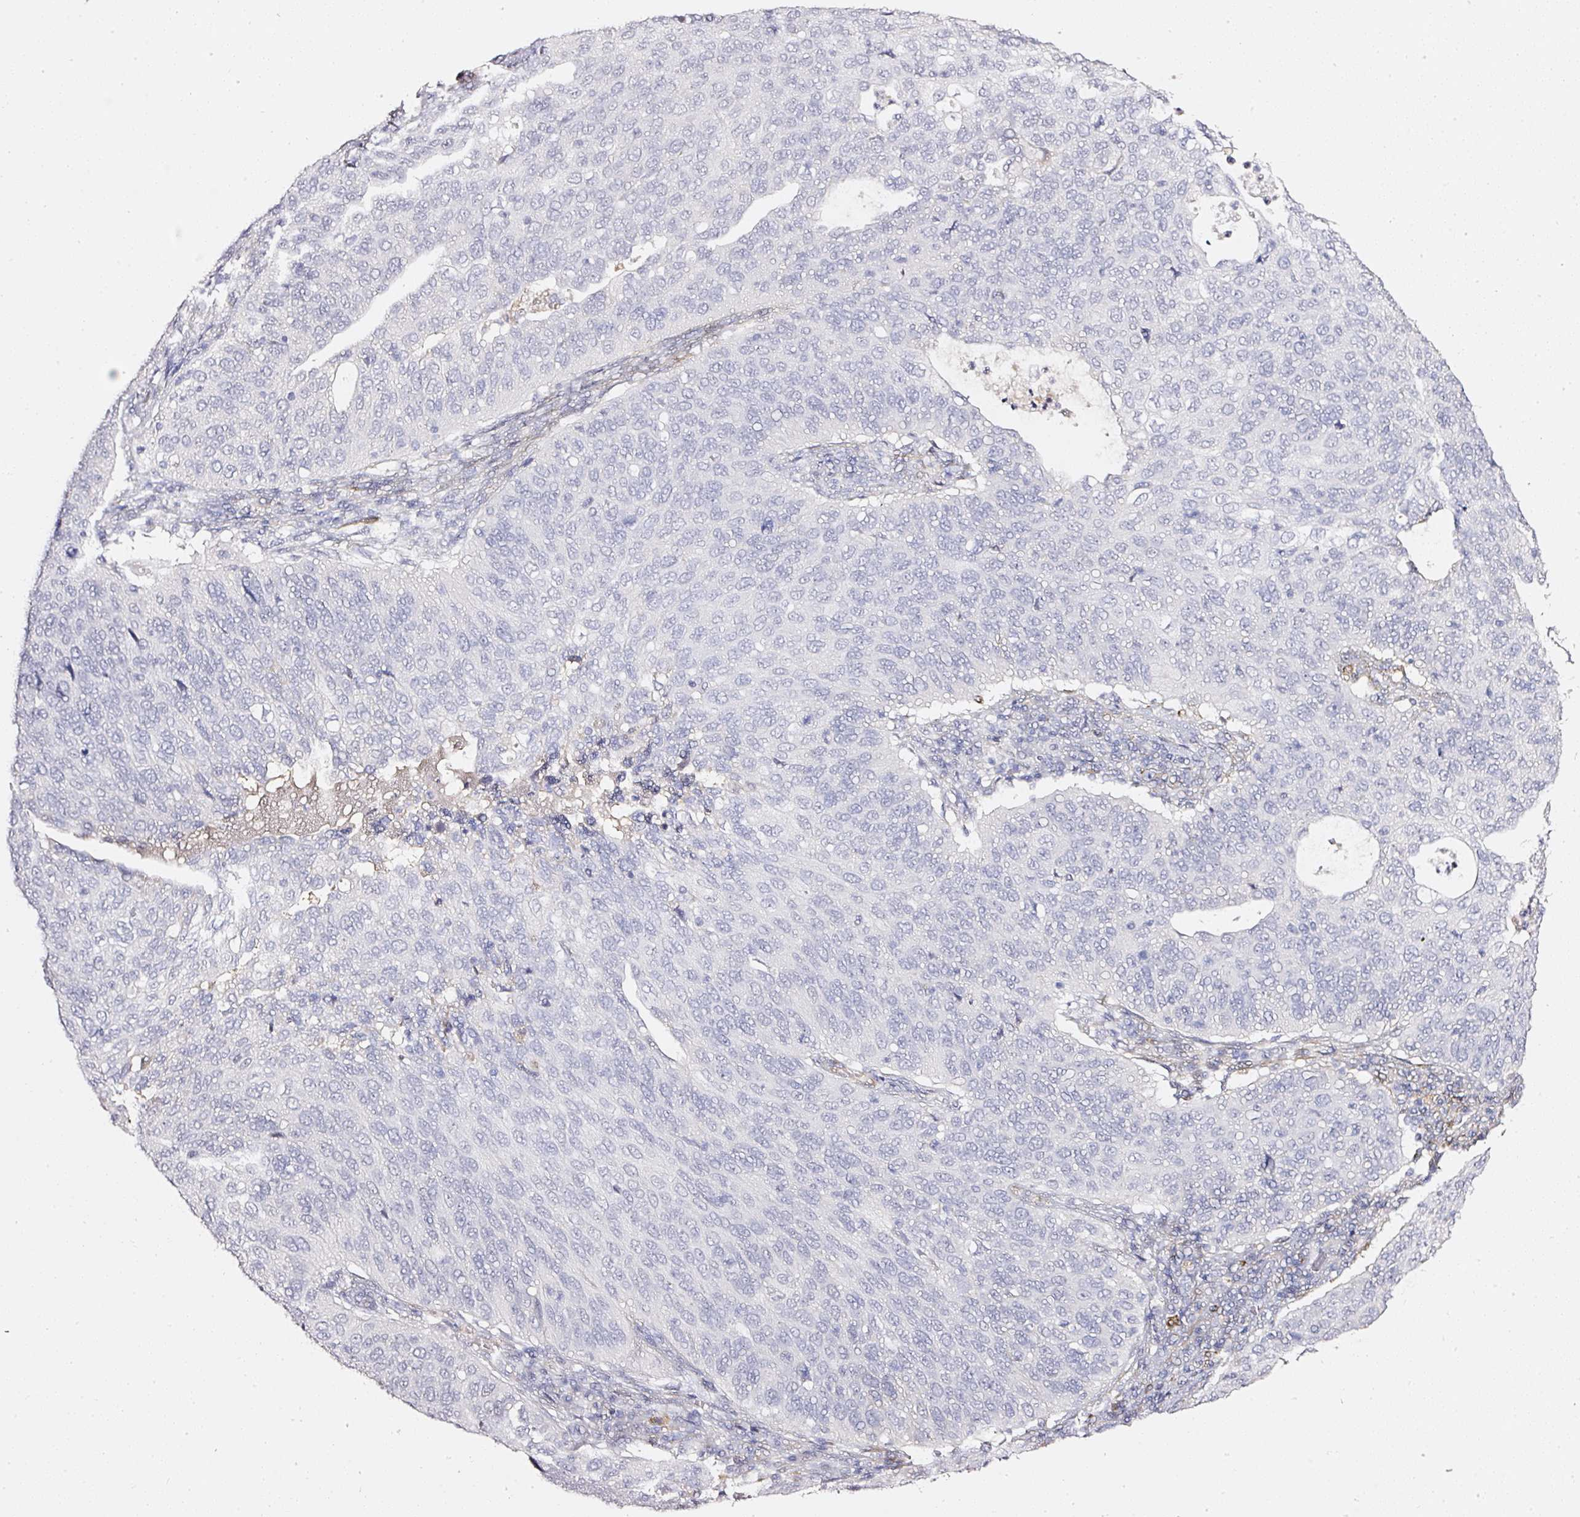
{"staining": {"intensity": "negative", "quantity": "none", "location": "none"}, "tissue": "cervical cancer", "cell_type": "Tumor cells", "image_type": "cancer", "snomed": [{"axis": "morphology", "description": "Squamous cell carcinoma, NOS"}, {"axis": "topography", "description": "Cervix"}], "caption": "Tumor cells are negative for brown protein staining in cervical cancer. (DAB immunohistochemistry (IHC) visualized using brightfield microscopy, high magnification).", "gene": "TOGARAM1", "patient": {"sex": "female", "age": 36}}